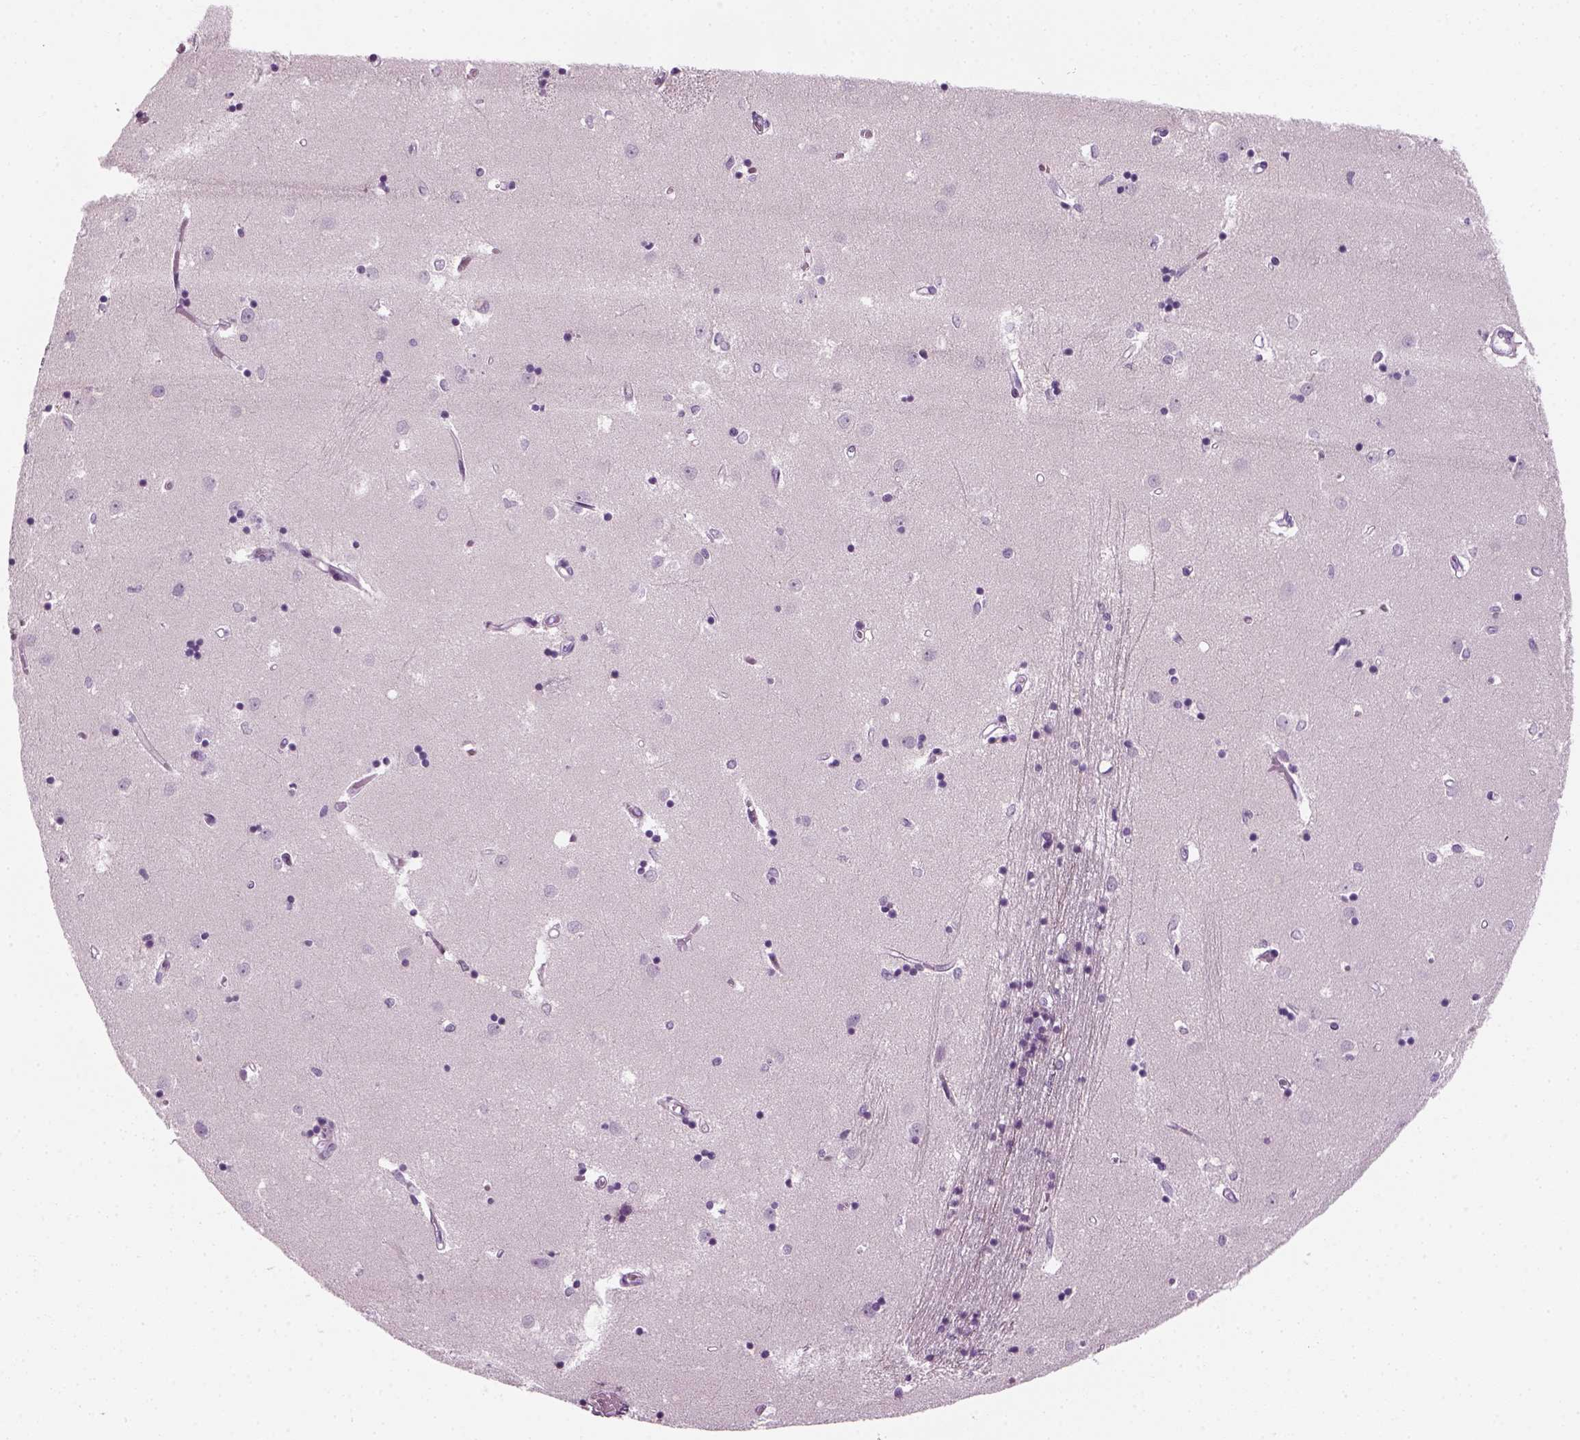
{"staining": {"intensity": "negative", "quantity": "none", "location": "none"}, "tissue": "caudate", "cell_type": "Glial cells", "image_type": "normal", "snomed": [{"axis": "morphology", "description": "Normal tissue, NOS"}, {"axis": "topography", "description": "Lateral ventricle wall"}], "caption": "Immunohistochemical staining of normal human caudate displays no significant expression in glial cells. The staining is performed using DAB brown chromogen with nuclei counter-stained in using hematoxylin.", "gene": "KRT75", "patient": {"sex": "male", "age": 54}}